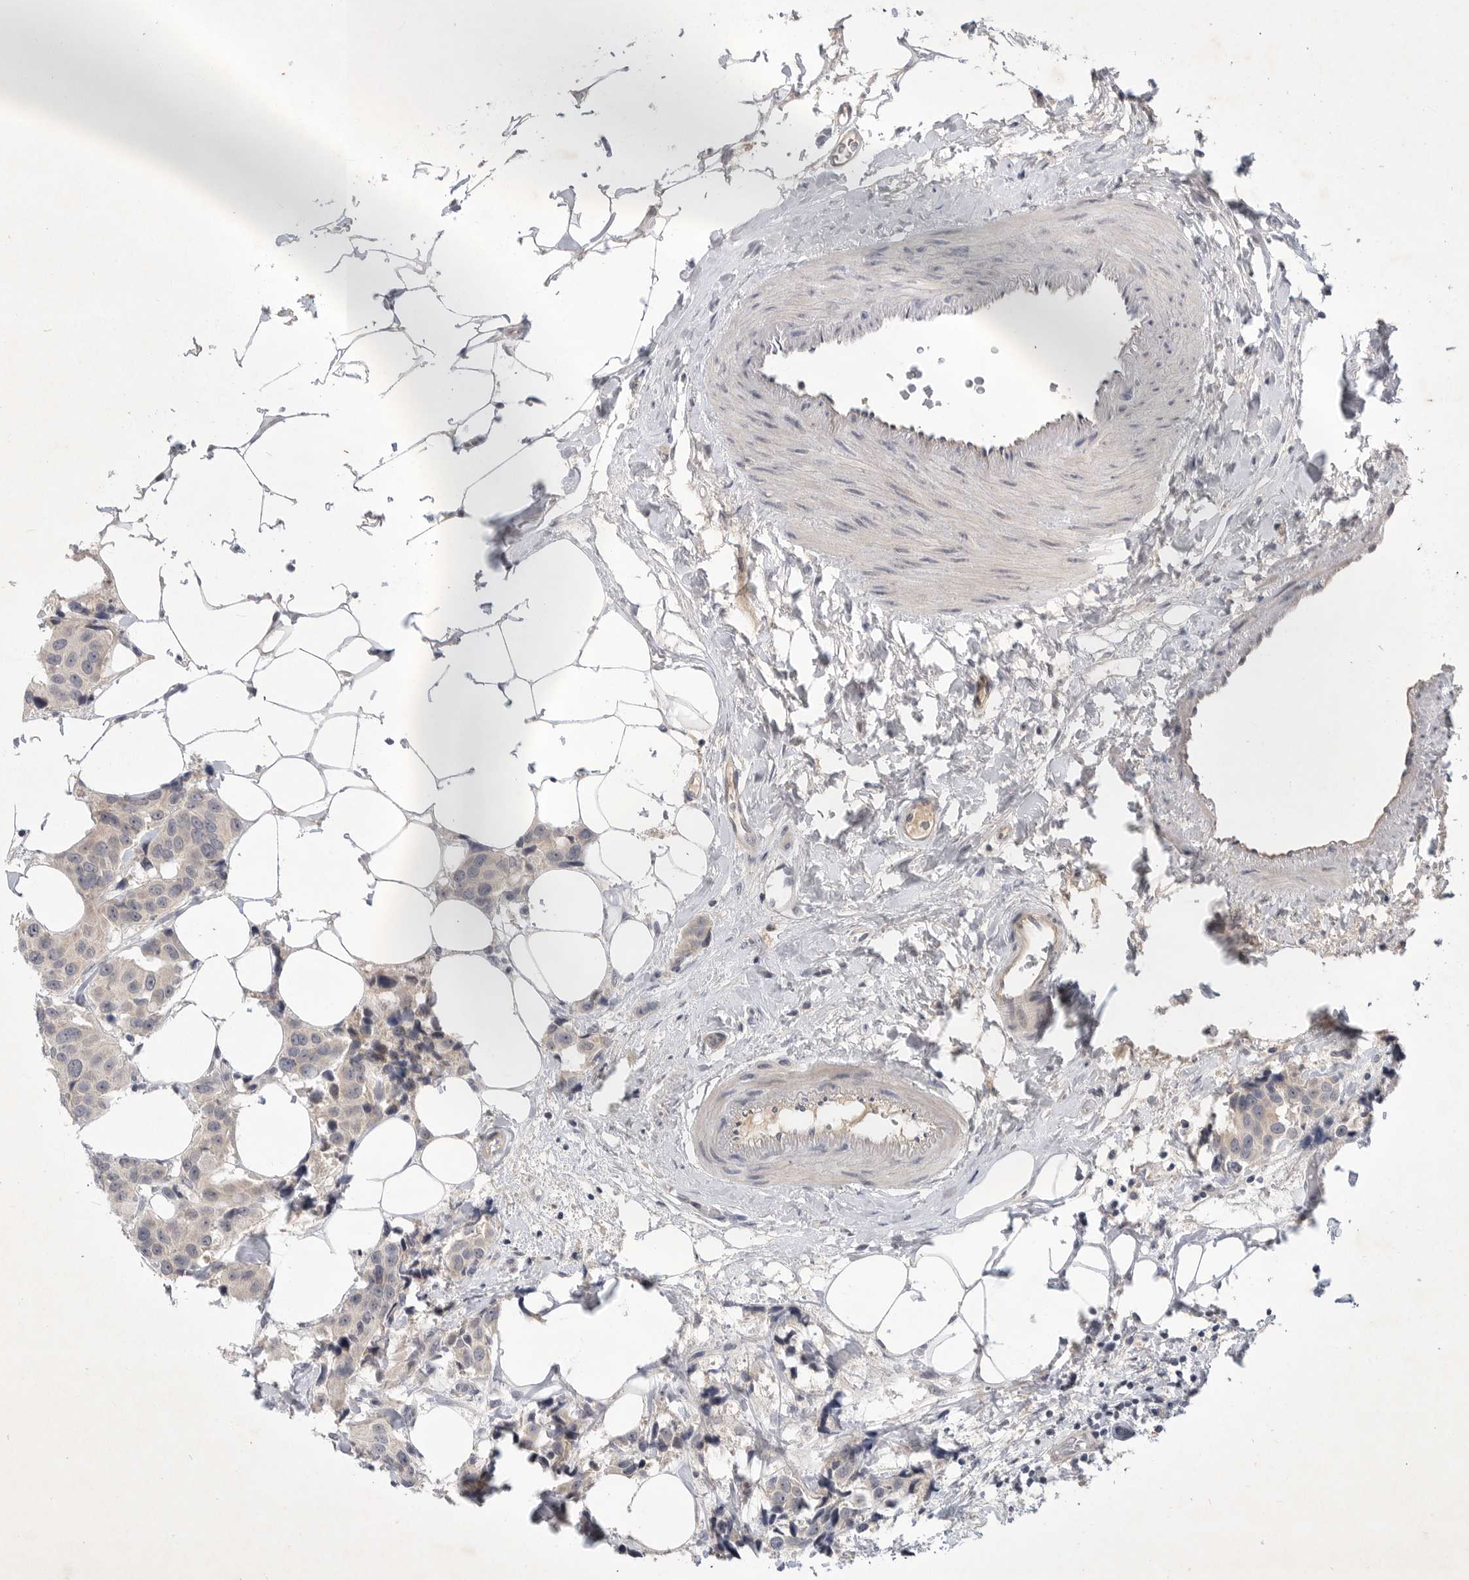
{"staining": {"intensity": "negative", "quantity": "none", "location": "none"}, "tissue": "breast cancer", "cell_type": "Tumor cells", "image_type": "cancer", "snomed": [{"axis": "morphology", "description": "Normal tissue, NOS"}, {"axis": "morphology", "description": "Duct carcinoma"}, {"axis": "topography", "description": "Breast"}], "caption": "Immunohistochemistry (IHC) of human breast cancer exhibits no staining in tumor cells.", "gene": "ITGAD", "patient": {"sex": "female", "age": 39}}